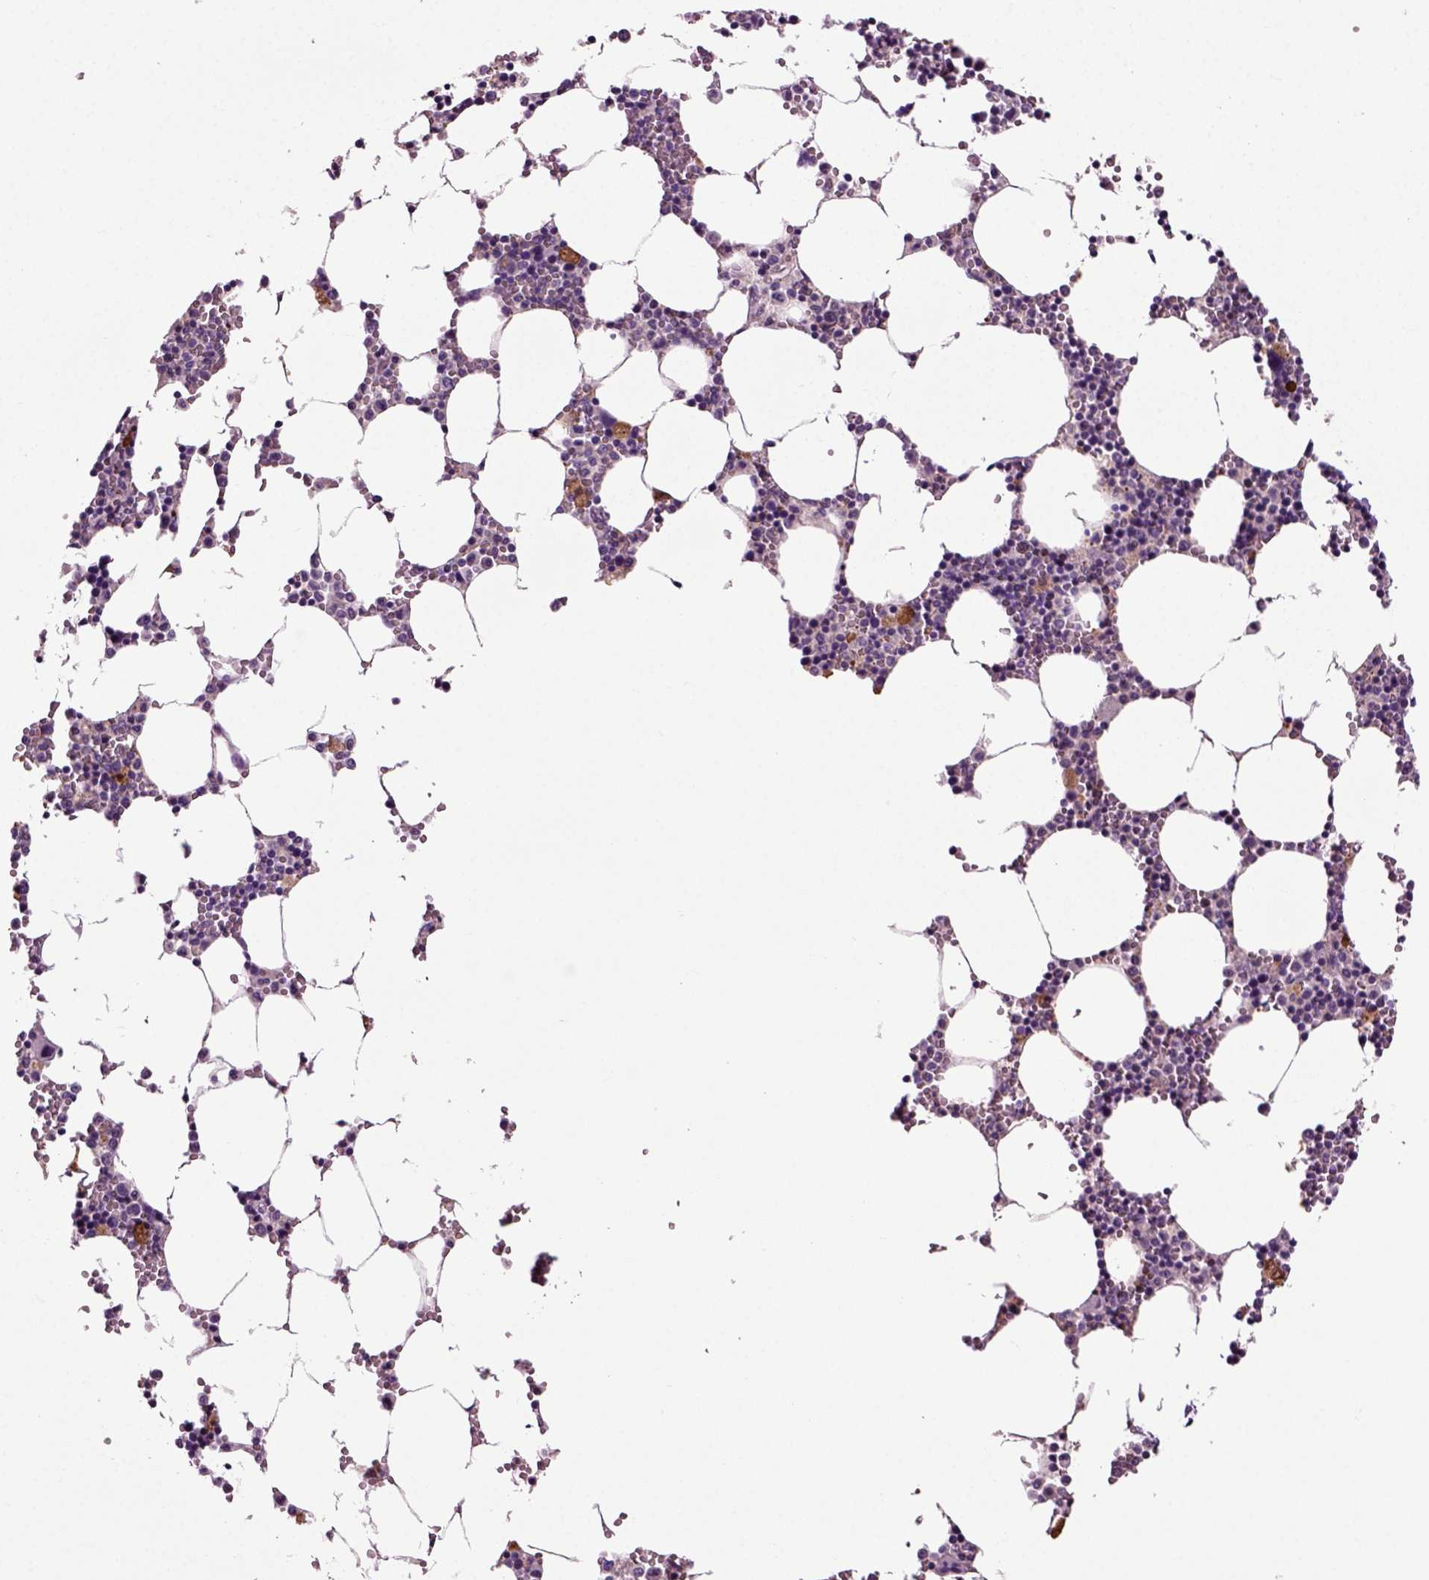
{"staining": {"intensity": "negative", "quantity": "none", "location": "none"}, "tissue": "bone marrow", "cell_type": "Hematopoietic cells", "image_type": "normal", "snomed": [{"axis": "morphology", "description": "Normal tissue, NOS"}, {"axis": "topography", "description": "Bone marrow"}], "caption": "Immunohistochemistry (IHC) of unremarkable human bone marrow exhibits no expression in hematopoietic cells.", "gene": "DNAH10", "patient": {"sex": "female", "age": 64}}